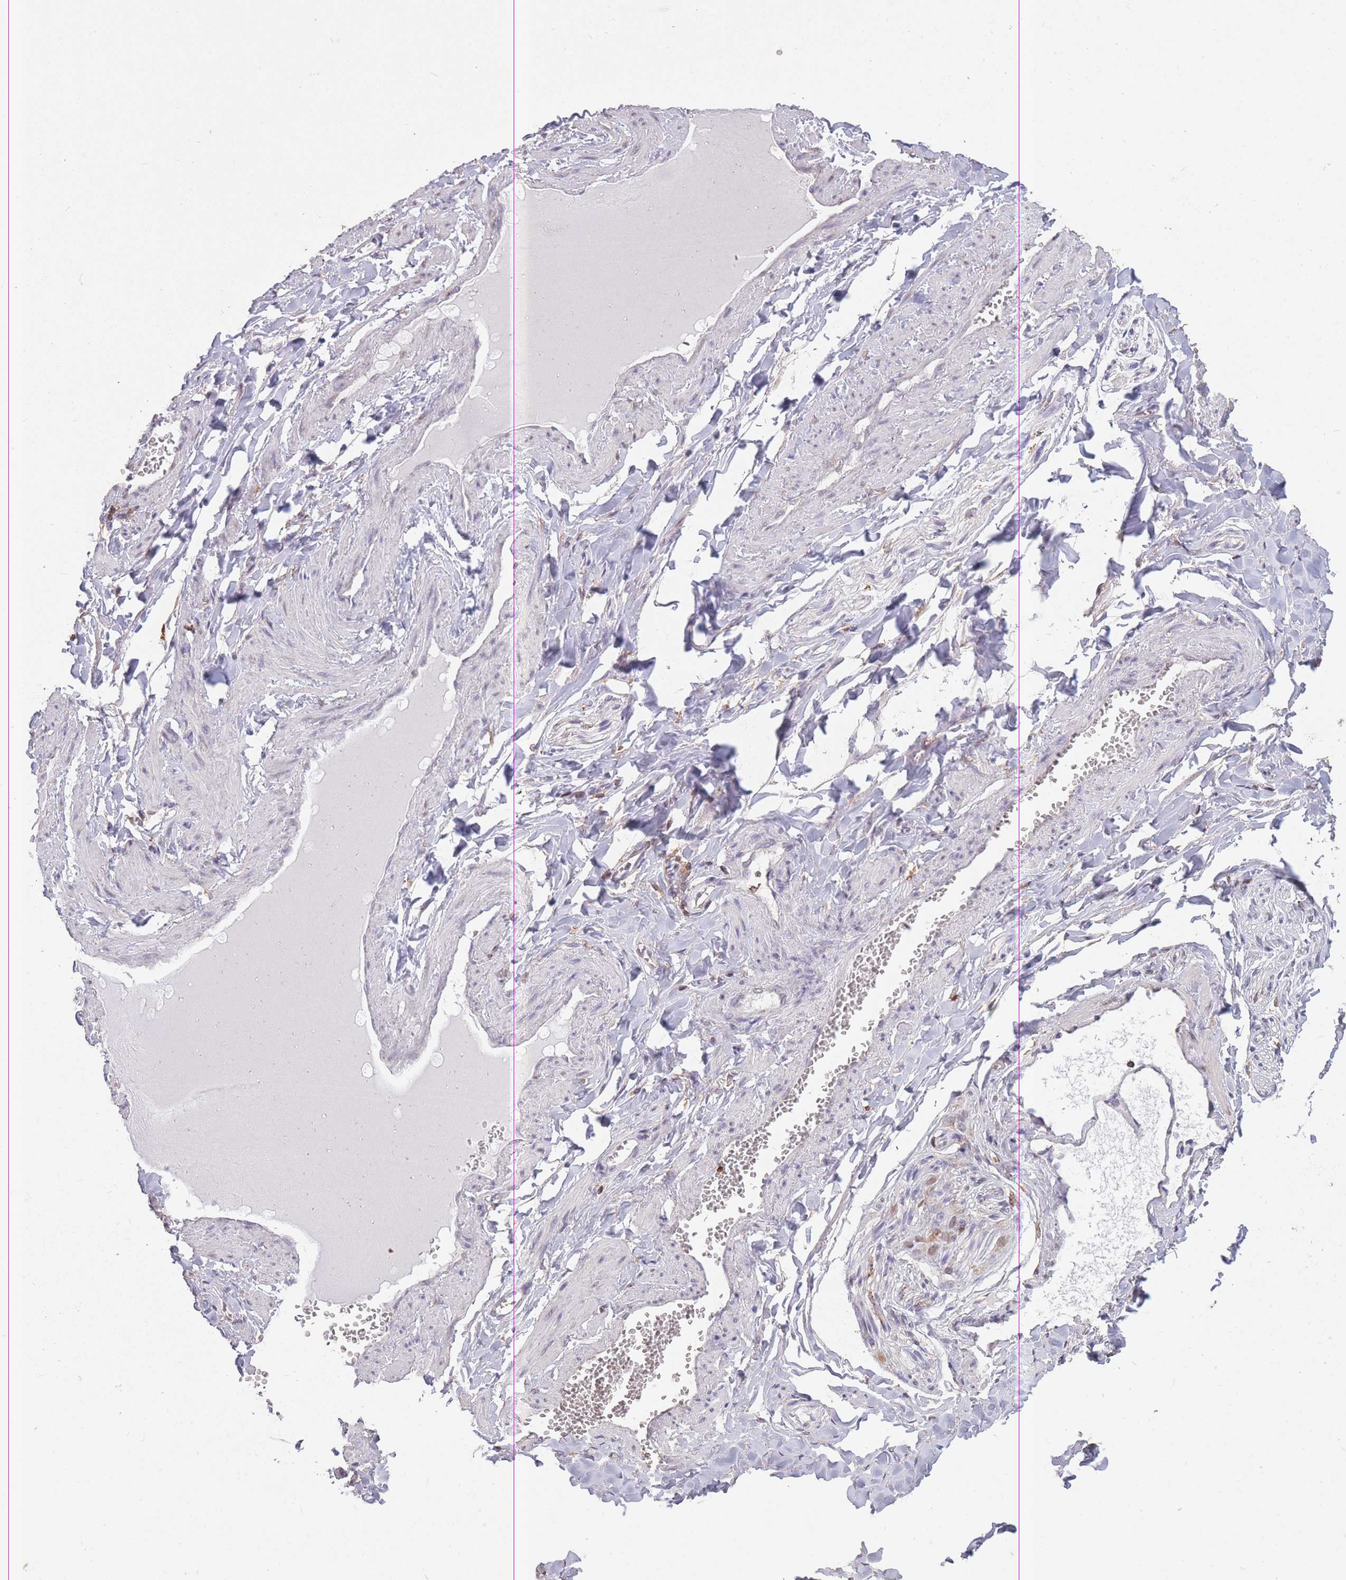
{"staining": {"intensity": "negative", "quantity": "none", "location": "none"}, "tissue": "adipose tissue", "cell_type": "Adipocytes", "image_type": "normal", "snomed": [{"axis": "morphology", "description": "Normal tissue, NOS"}, {"axis": "topography", "description": "Soft tissue"}, {"axis": "topography", "description": "Adipose tissue"}, {"axis": "topography", "description": "Vascular tissue"}, {"axis": "topography", "description": "Peripheral nerve tissue"}], "caption": "The immunohistochemistry image has no significant expression in adipocytes of adipose tissue. Brightfield microscopy of immunohistochemistry (IHC) stained with DAB (3,3'-diaminobenzidine) (brown) and hematoxylin (blue), captured at high magnification.", "gene": "GMIP", "patient": {"sex": "male", "age": 46}}